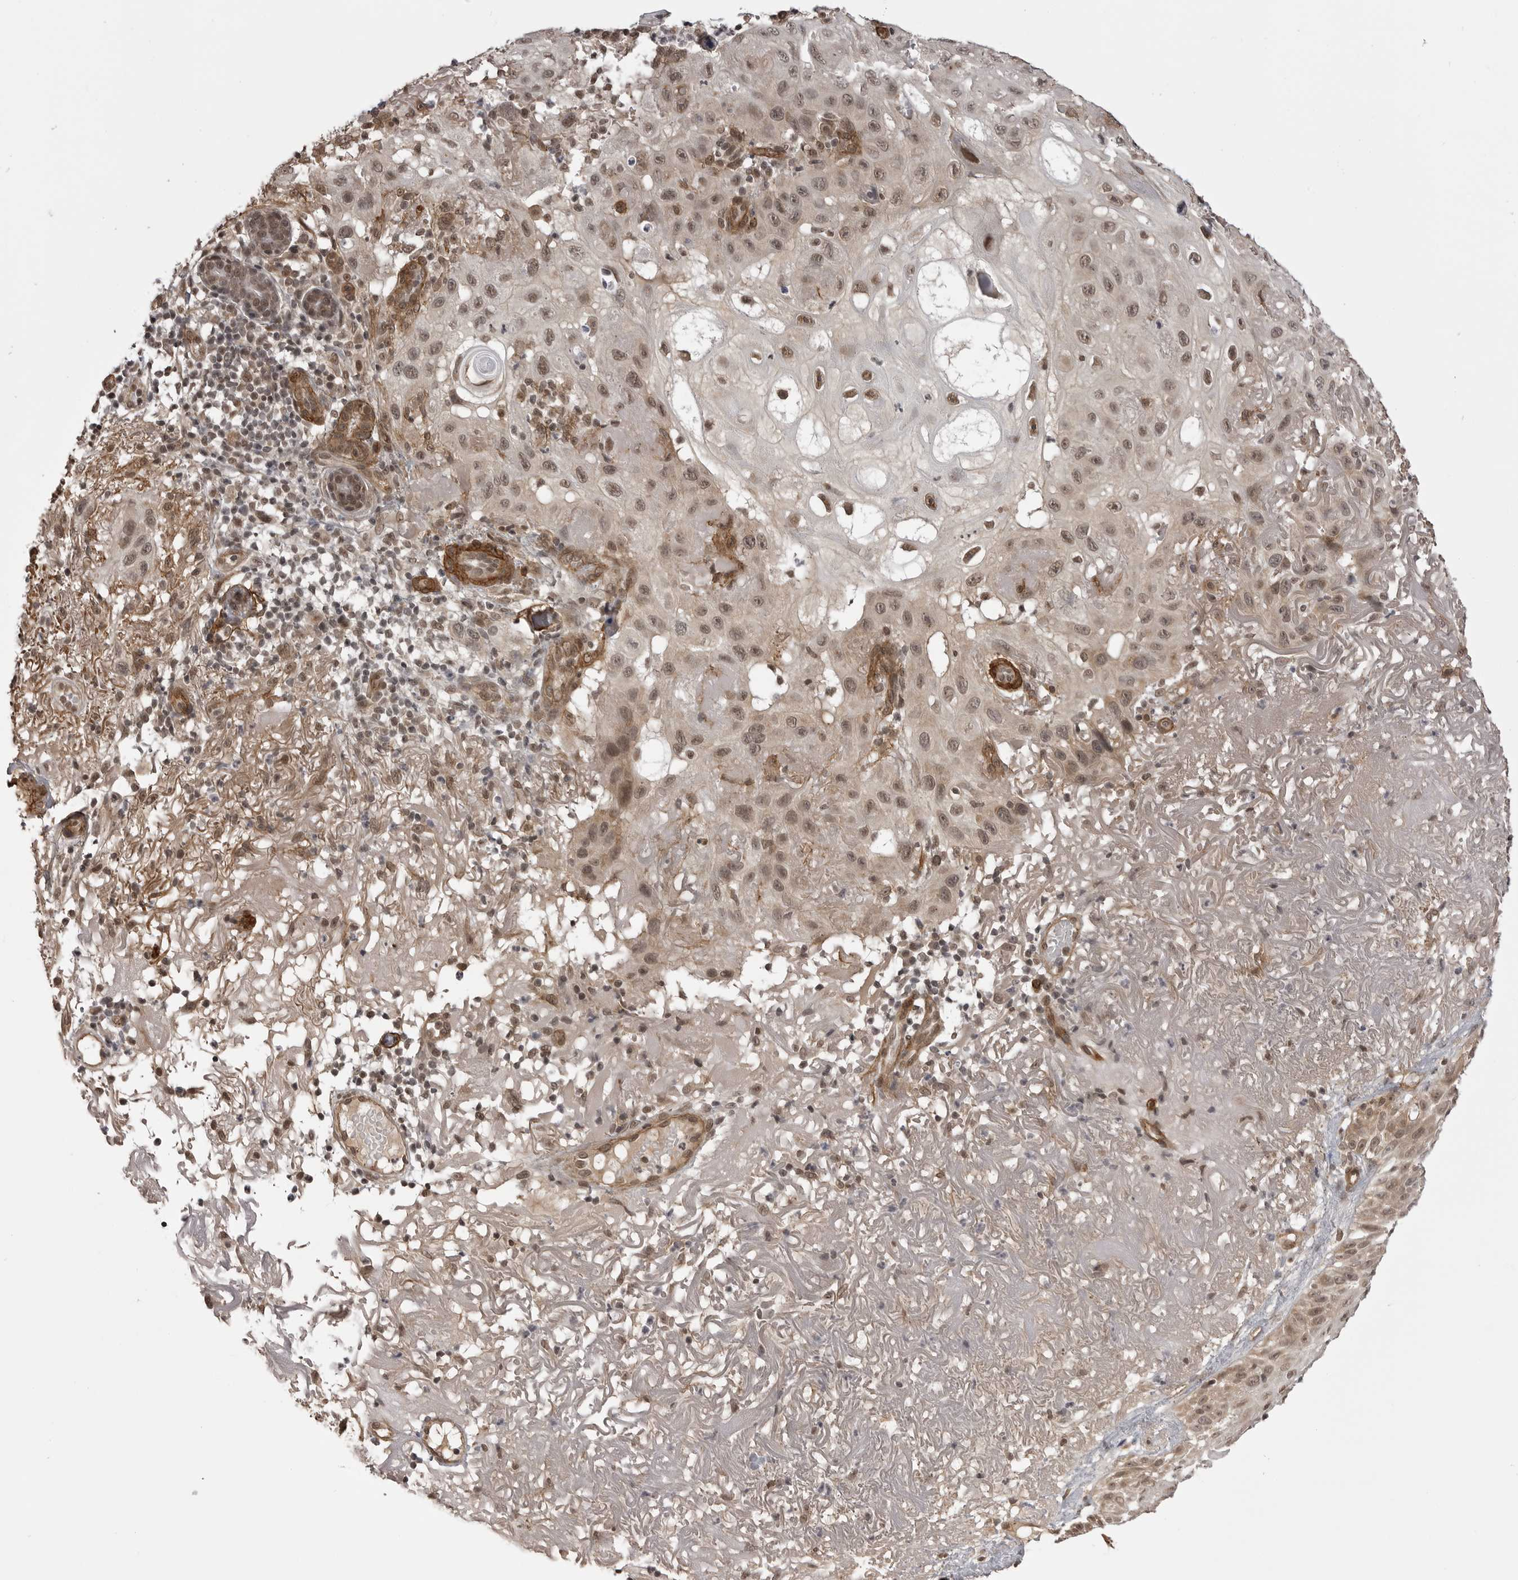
{"staining": {"intensity": "moderate", "quantity": ">75%", "location": "nuclear"}, "tissue": "skin cancer", "cell_type": "Tumor cells", "image_type": "cancer", "snomed": [{"axis": "morphology", "description": "Normal tissue, NOS"}, {"axis": "morphology", "description": "Squamous cell carcinoma, NOS"}, {"axis": "topography", "description": "Skin"}], "caption": "Brown immunohistochemical staining in skin squamous cell carcinoma exhibits moderate nuclear staining in about >75% of tumor cells.", "gene": "SORBS1", "patient": {"sex": "female", "age": 96}}